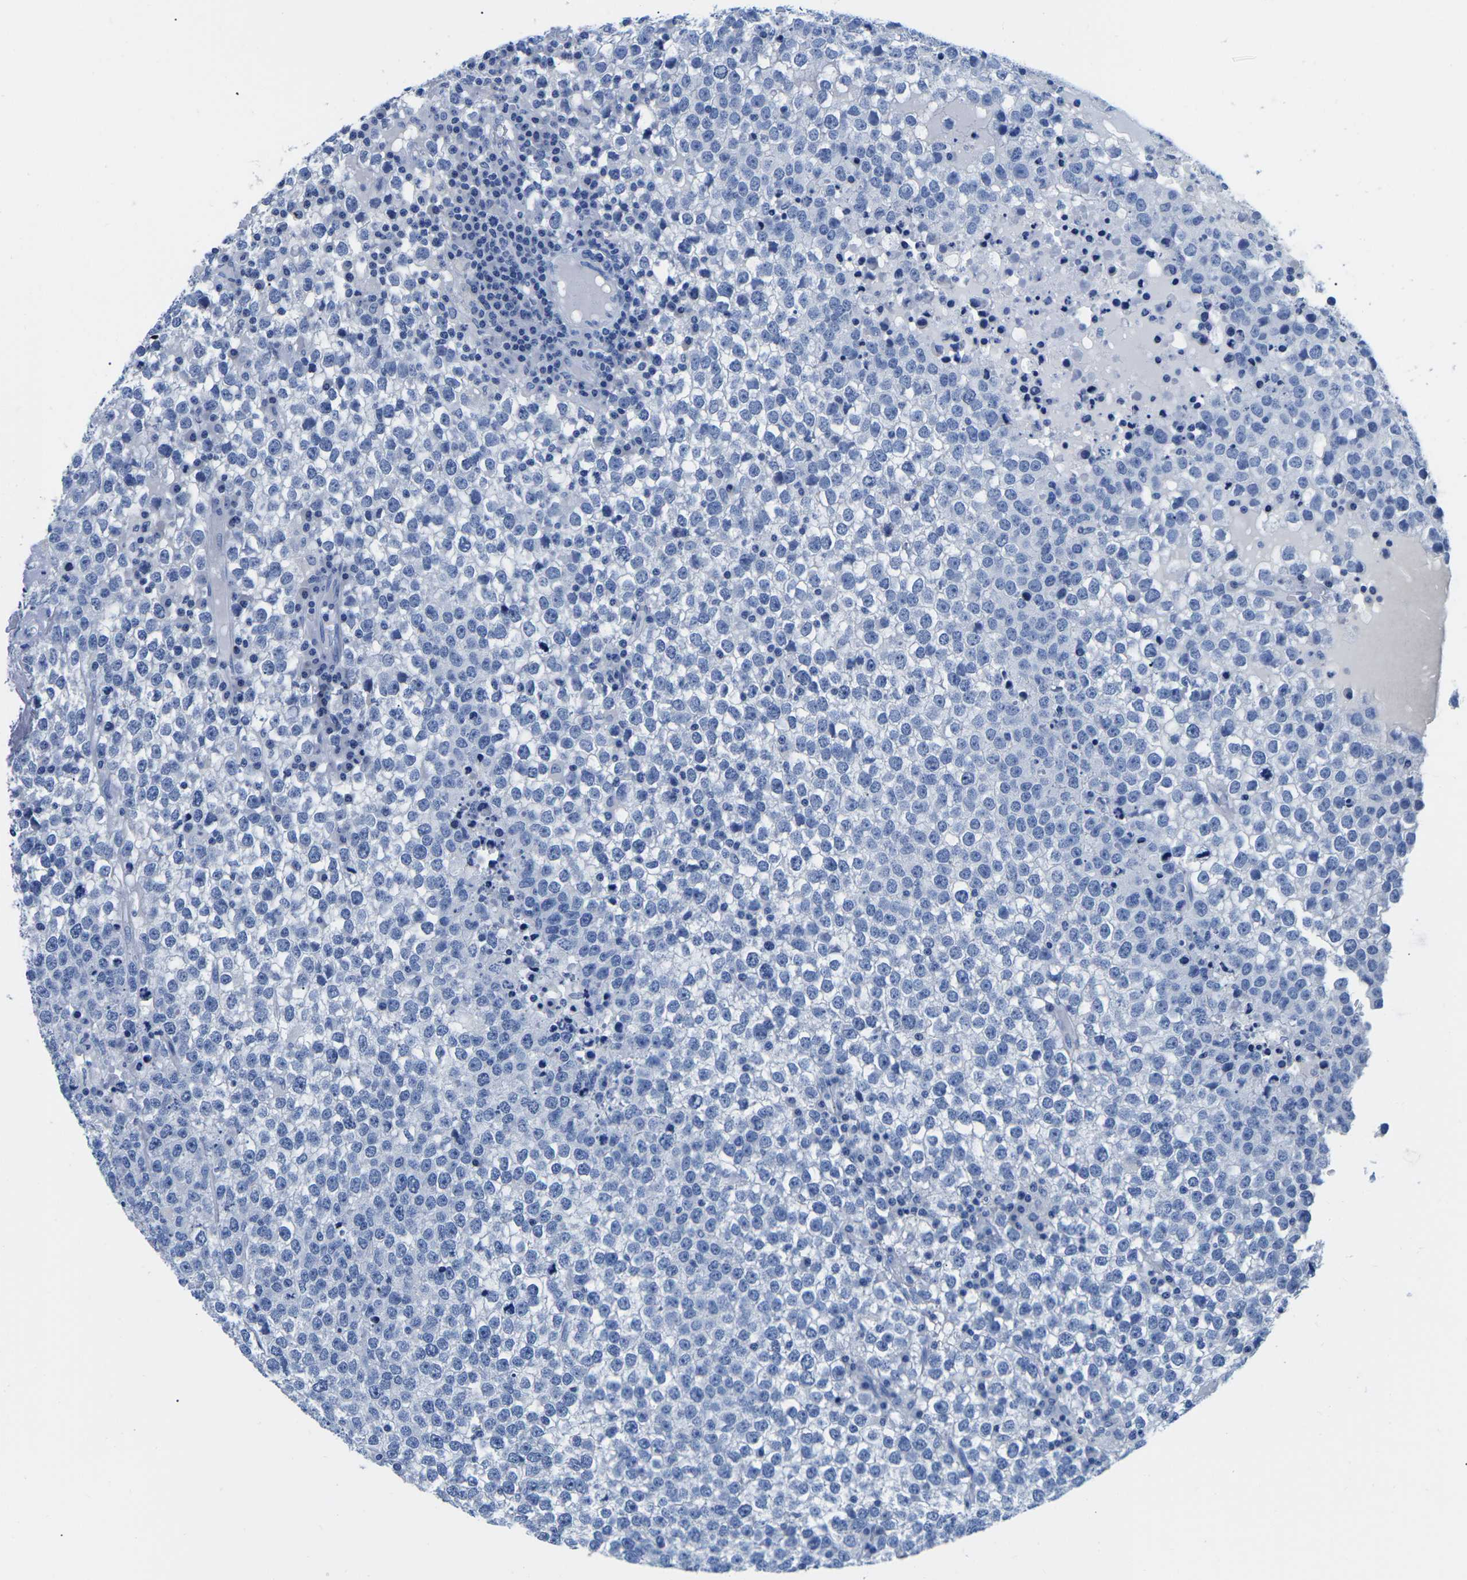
{"staining": {"intensity": "negative", "quantity": "none", "location": "none"}, "tissue": "testis cancer", "cell_type": "Tumor cells", "image_type": "cancer", "snomed": [{"axis": "morphology", "description": "Seminoma, NOS"}, {"axis": "topography", "description": "Testis"}], "caption": "Tumor cells are negative for protein expression in human testis seminoma.", "gene": "CYP1A2", "patient": {"sex": "male", "age": 65}}